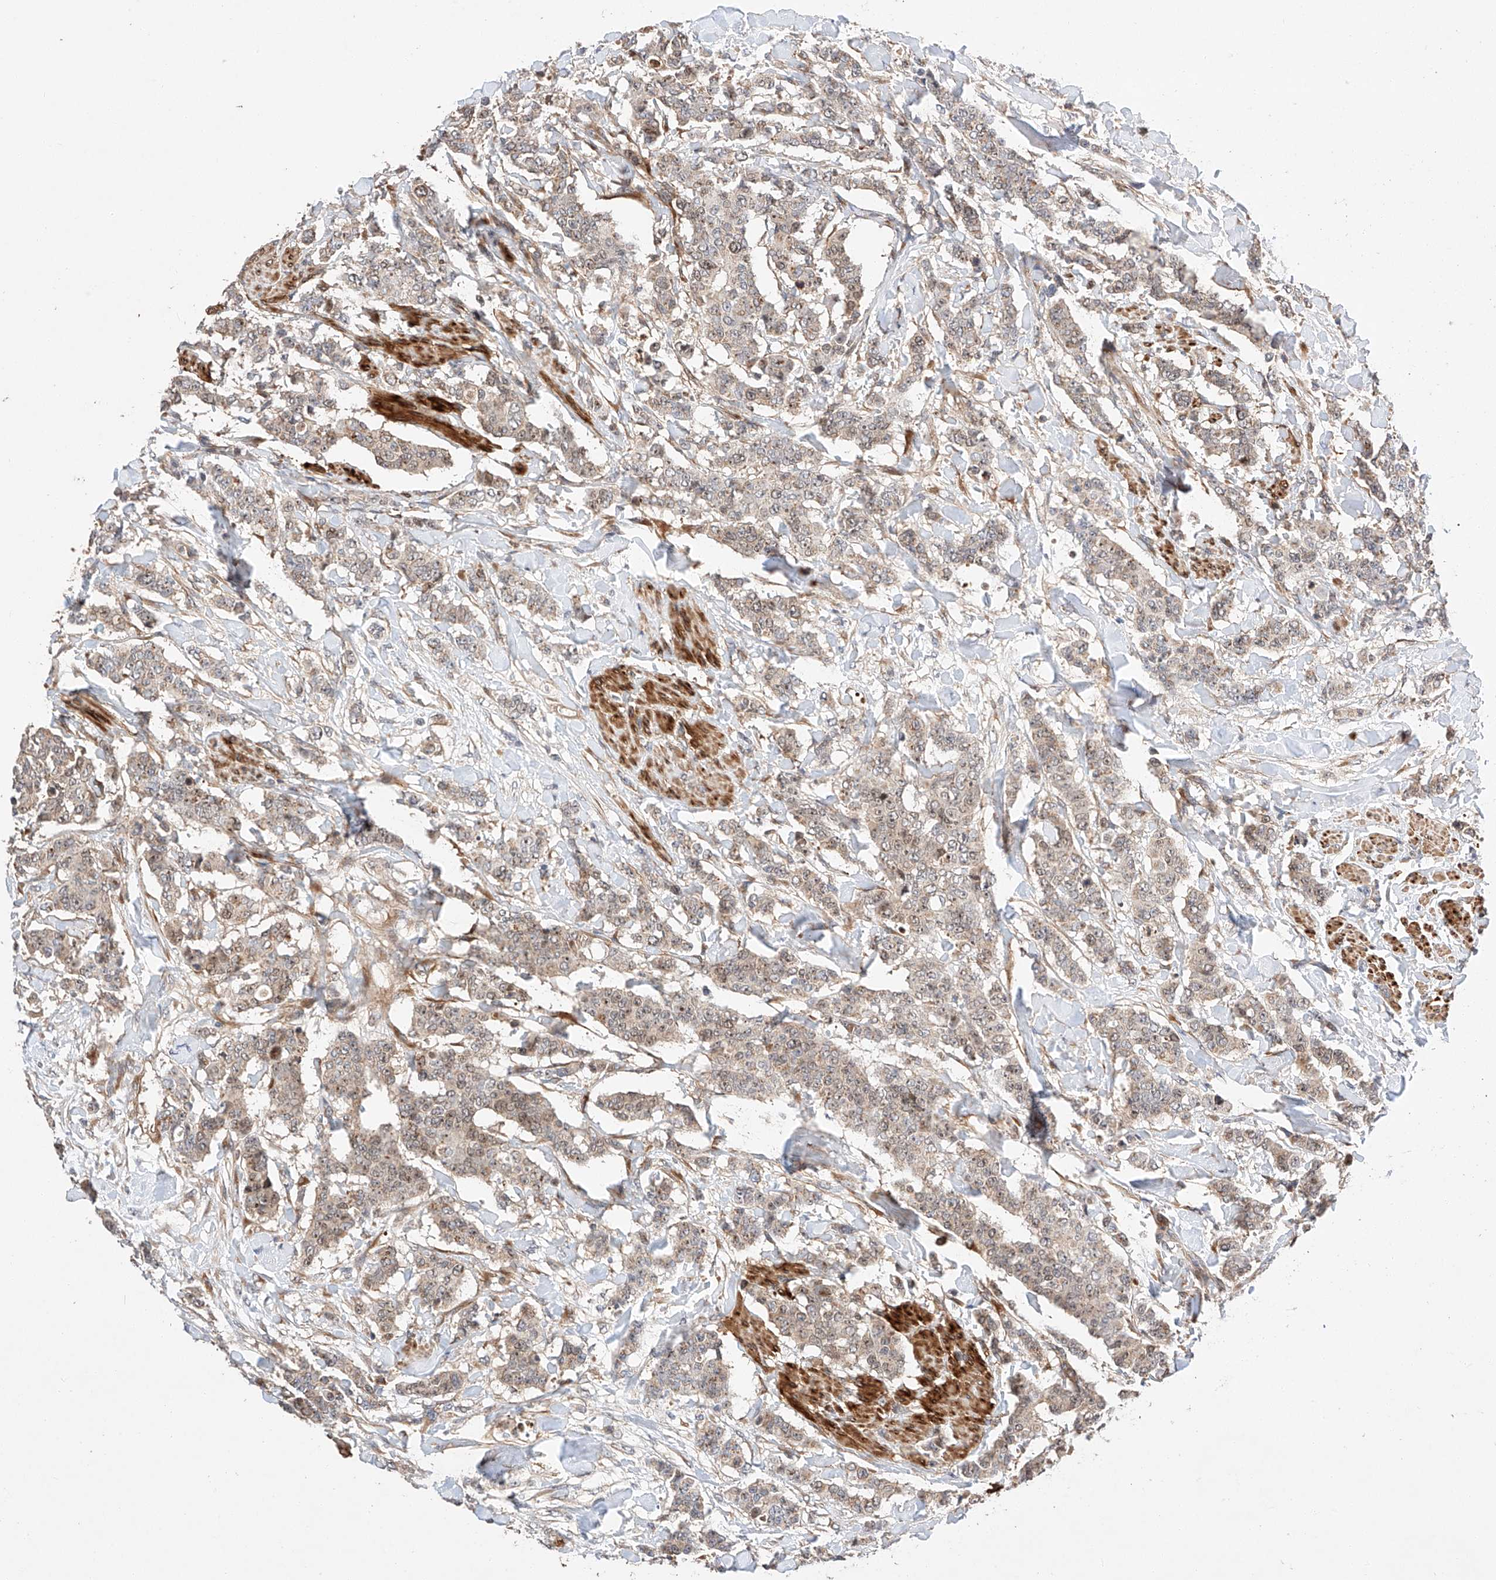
{"staining": {"intensity": "moderate", "quantity": "25%-75%", "location": "nuclear"}, "tissue": "breast cancer", "cell_type": "Tumor cells", "image_type": "cancer", "snomed": [{"axis": "morphology", "description": "Duct carcinoma"}, {"axis": "topography", "description": "Breast"}], "caption": "DAB (3,3'-diaminobenzidine) immunohistochemical staining of breast cancer exhibits moderate nuclear protein staining in about 25%-75% of tumor cells. The staining was performed using DAB (3,3'-diaminobenzidine), with brown indicating positive protein expression. Nuclei are stained blue with hematoxylin.", "gene": "RAB23", "patient": {"sex": "female", "age": 40}}